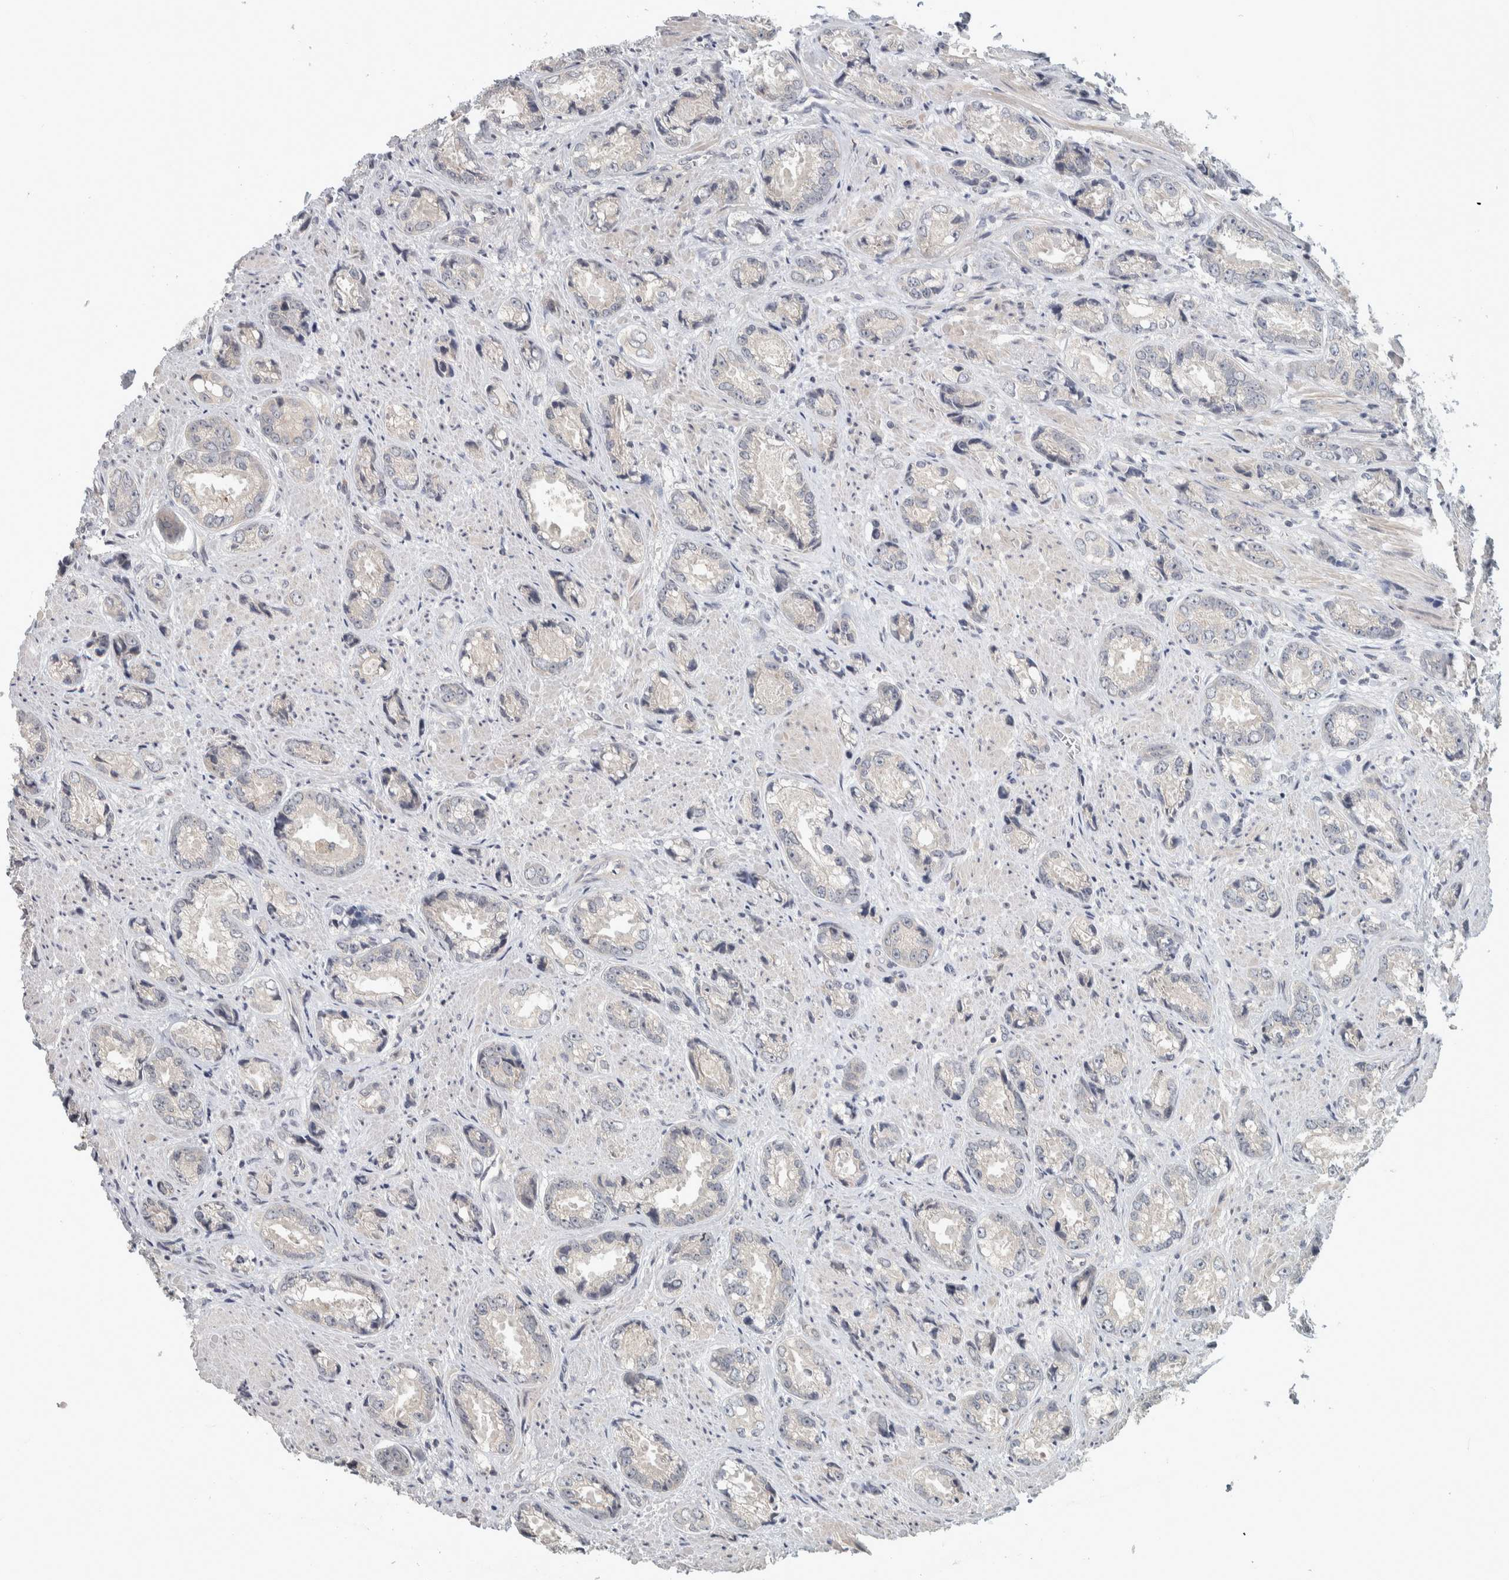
{"staining": {"intensity": "negative", "quantity": "none", "location": "none"}, "tissue": "prostate cancer", "cell_type": "Tumor cells", "image_type": "cancer", "snomed": [{"axis": "morphology", "description": "Adenocarcinoma, High grade"}, {"axis": "topography", "description": "Prostate"}], "caption": "The immunohistochemistry (IHC) image has no significant positivity in tumor cells of high-grade adenocarcinoma (prostate) tissue. (Brightfield microscopy of DAB (3,3'-diaminobenzidine) immunohistochemistry (IHC) at high magnification).", "gene": "AFP", "patient": {"sex": "male", "age": 61}}